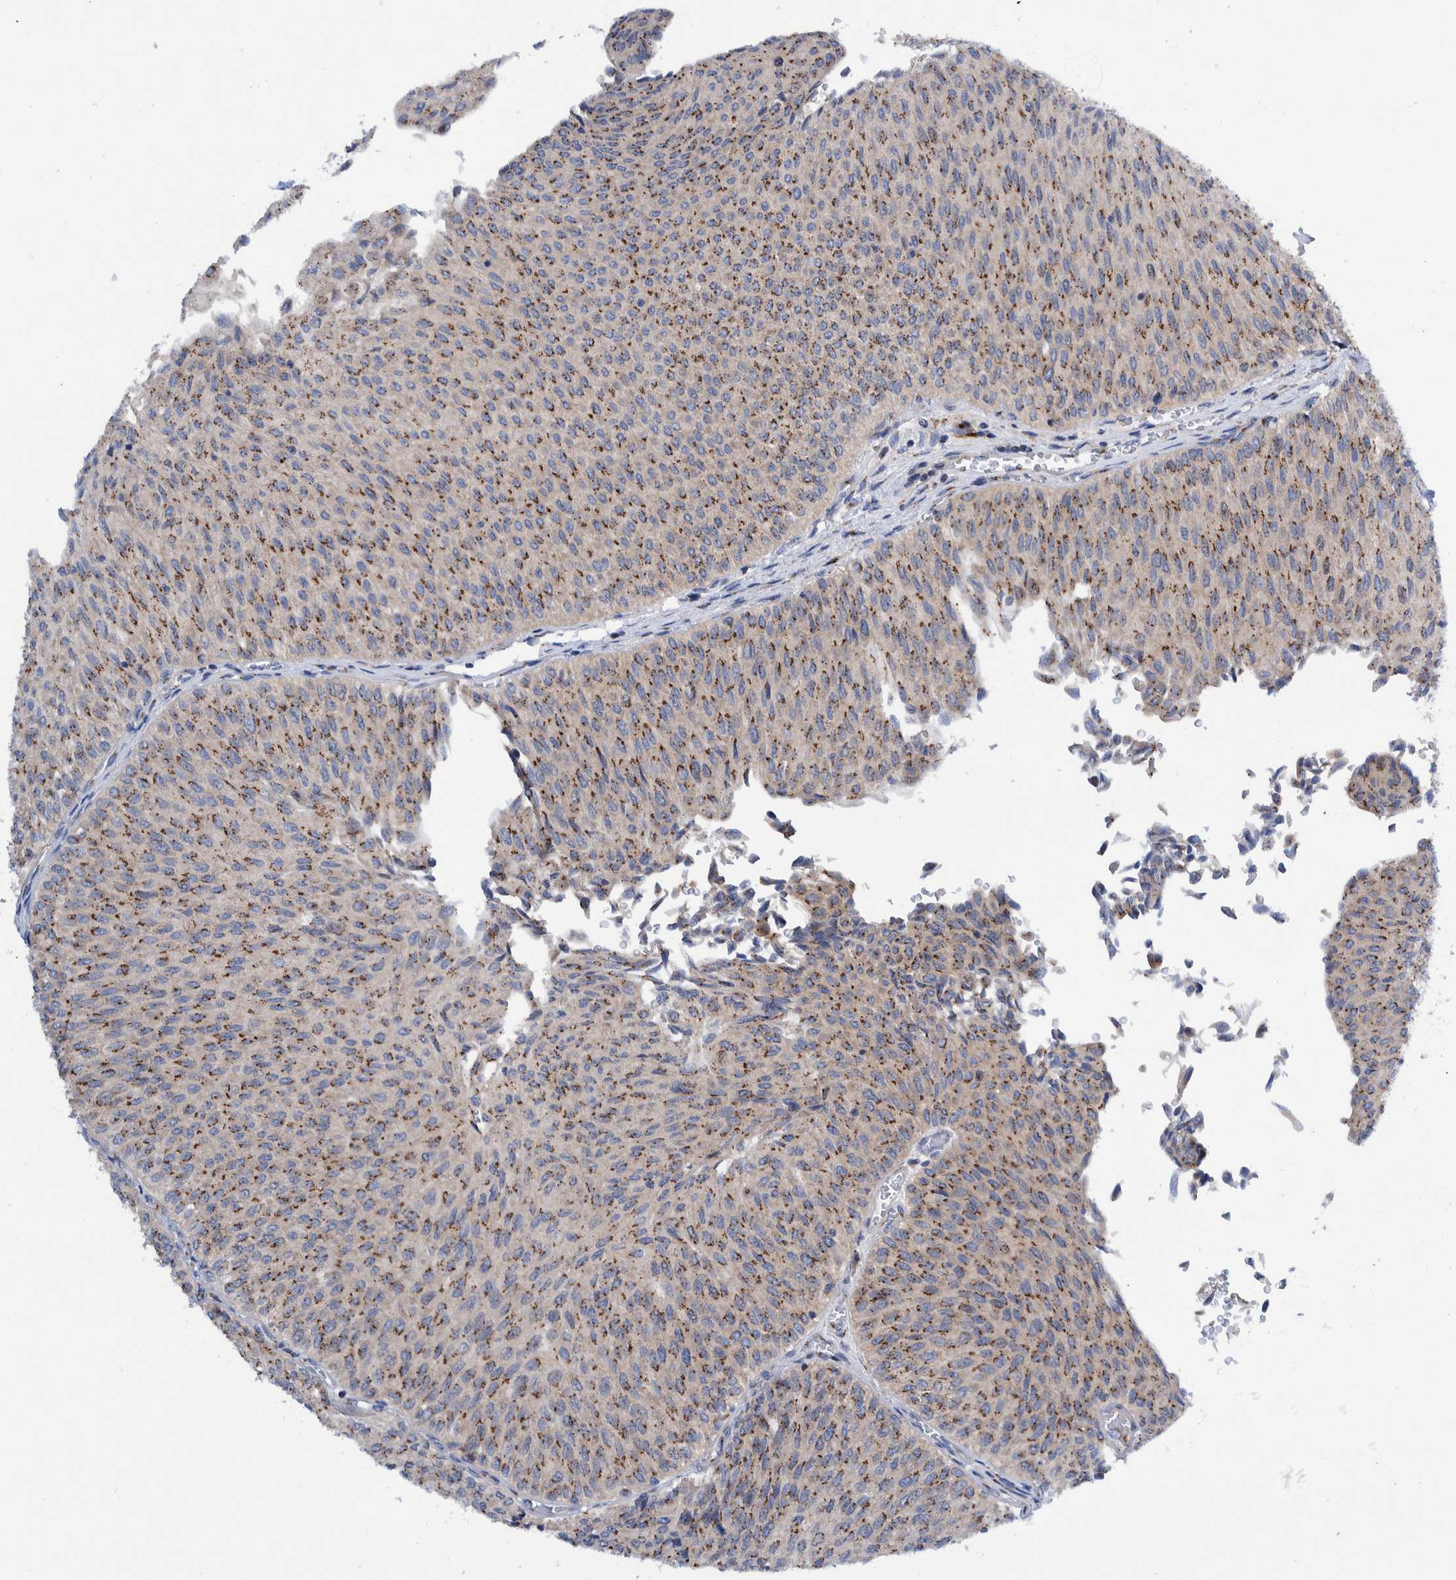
{"staining": {"intensity": "moderate", "quantity": ">75%", "location": "cytoplasmic/membranous"}, "tissue": "urothelial cancer", "cell_type": "Tumor cells", "image_type": "cancer", "snomed": [{"axis": "morphology", "description": "Urothelial carcinoma, Low grade"}, {"axis": "topography", "description": "Urinary bladder"}], "caption": "Moderate cytoplasmic/membranous protein staining is identified in about >75% of tumor cells in urothelial carcinoma (low-grade).", "gene": "TRIM58", "patient": {"sex": "male", "age": 78}}